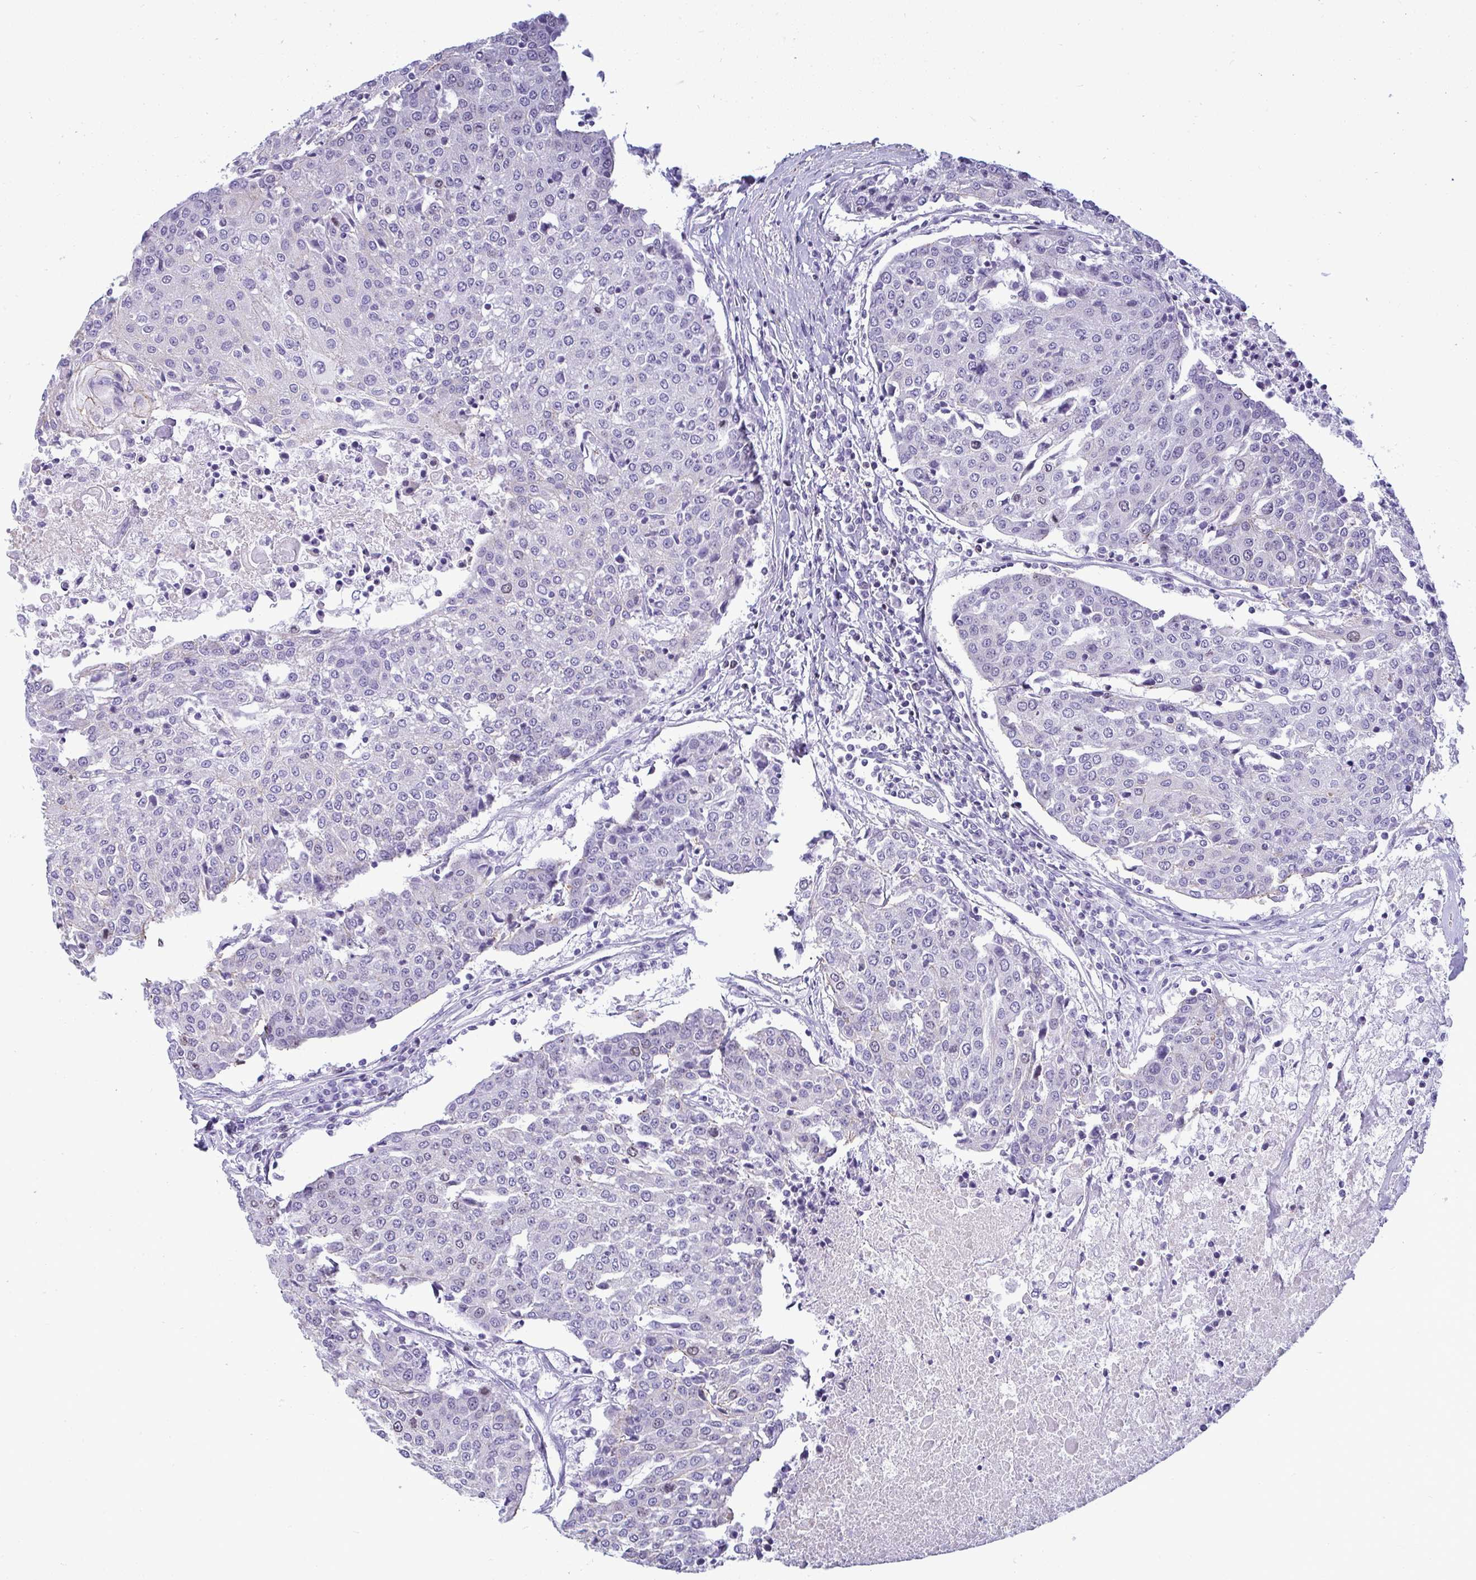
{"staining": {"intensity": "negative", "quantity": "none", "location": "none"}, "tissue": "urothelial cancer", "cell_type": "Tumor cells", "image_type": "cancer", "snomed": [{"axis": "morphology", "description": "Urothelial carcinoma, High grade"}, {"axis": "topography", "description": "Urinary bladder"}], "caption": "There is no significant positivity in tumor cells of urothelial carcinoma (high-grade).", "gene": "SUZ12", "patient": {"sex": "female", "age": 85}}